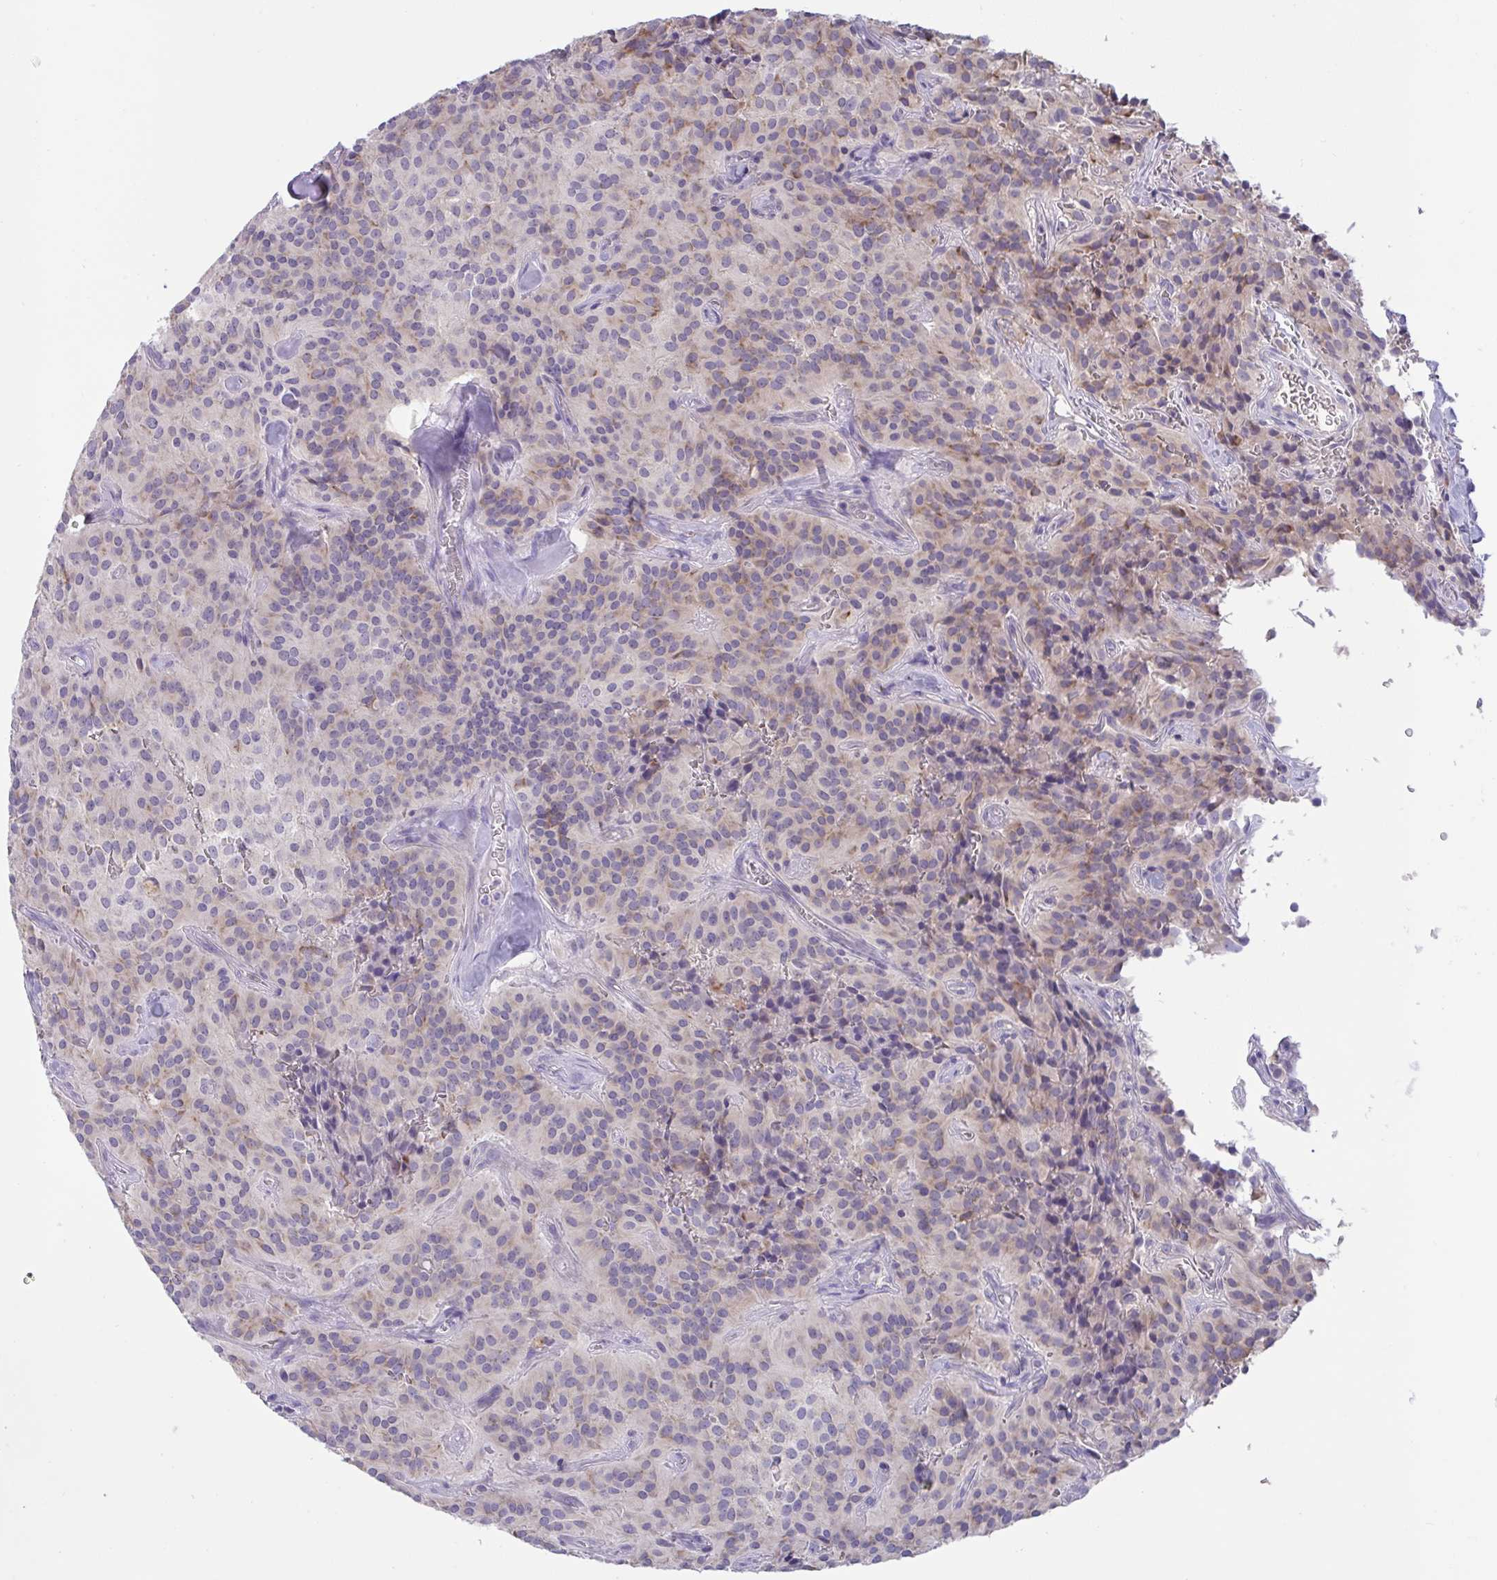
{"staining": {"intensity": "weak", "quantity": "<25%", "location": "cytoplasmic/membranous"}, "tissue": "glioma", "cell_type": "Tumor cells", "image_type": "cancer", "snomed": [{"axis": "morphology", "description": "Glioma, malignant, Low grade"}, {"axis": "topography", "description": "Brain"}], "caption": "High magnification brightfield microscopy of malignant glioma (low-grade) stained with DAB (brown) and counterstained with hematoxylin (blue): tumor cells show no significant expression.", "gene": "TMEM41A", "patient": {"sex": "male", "age": 42}}